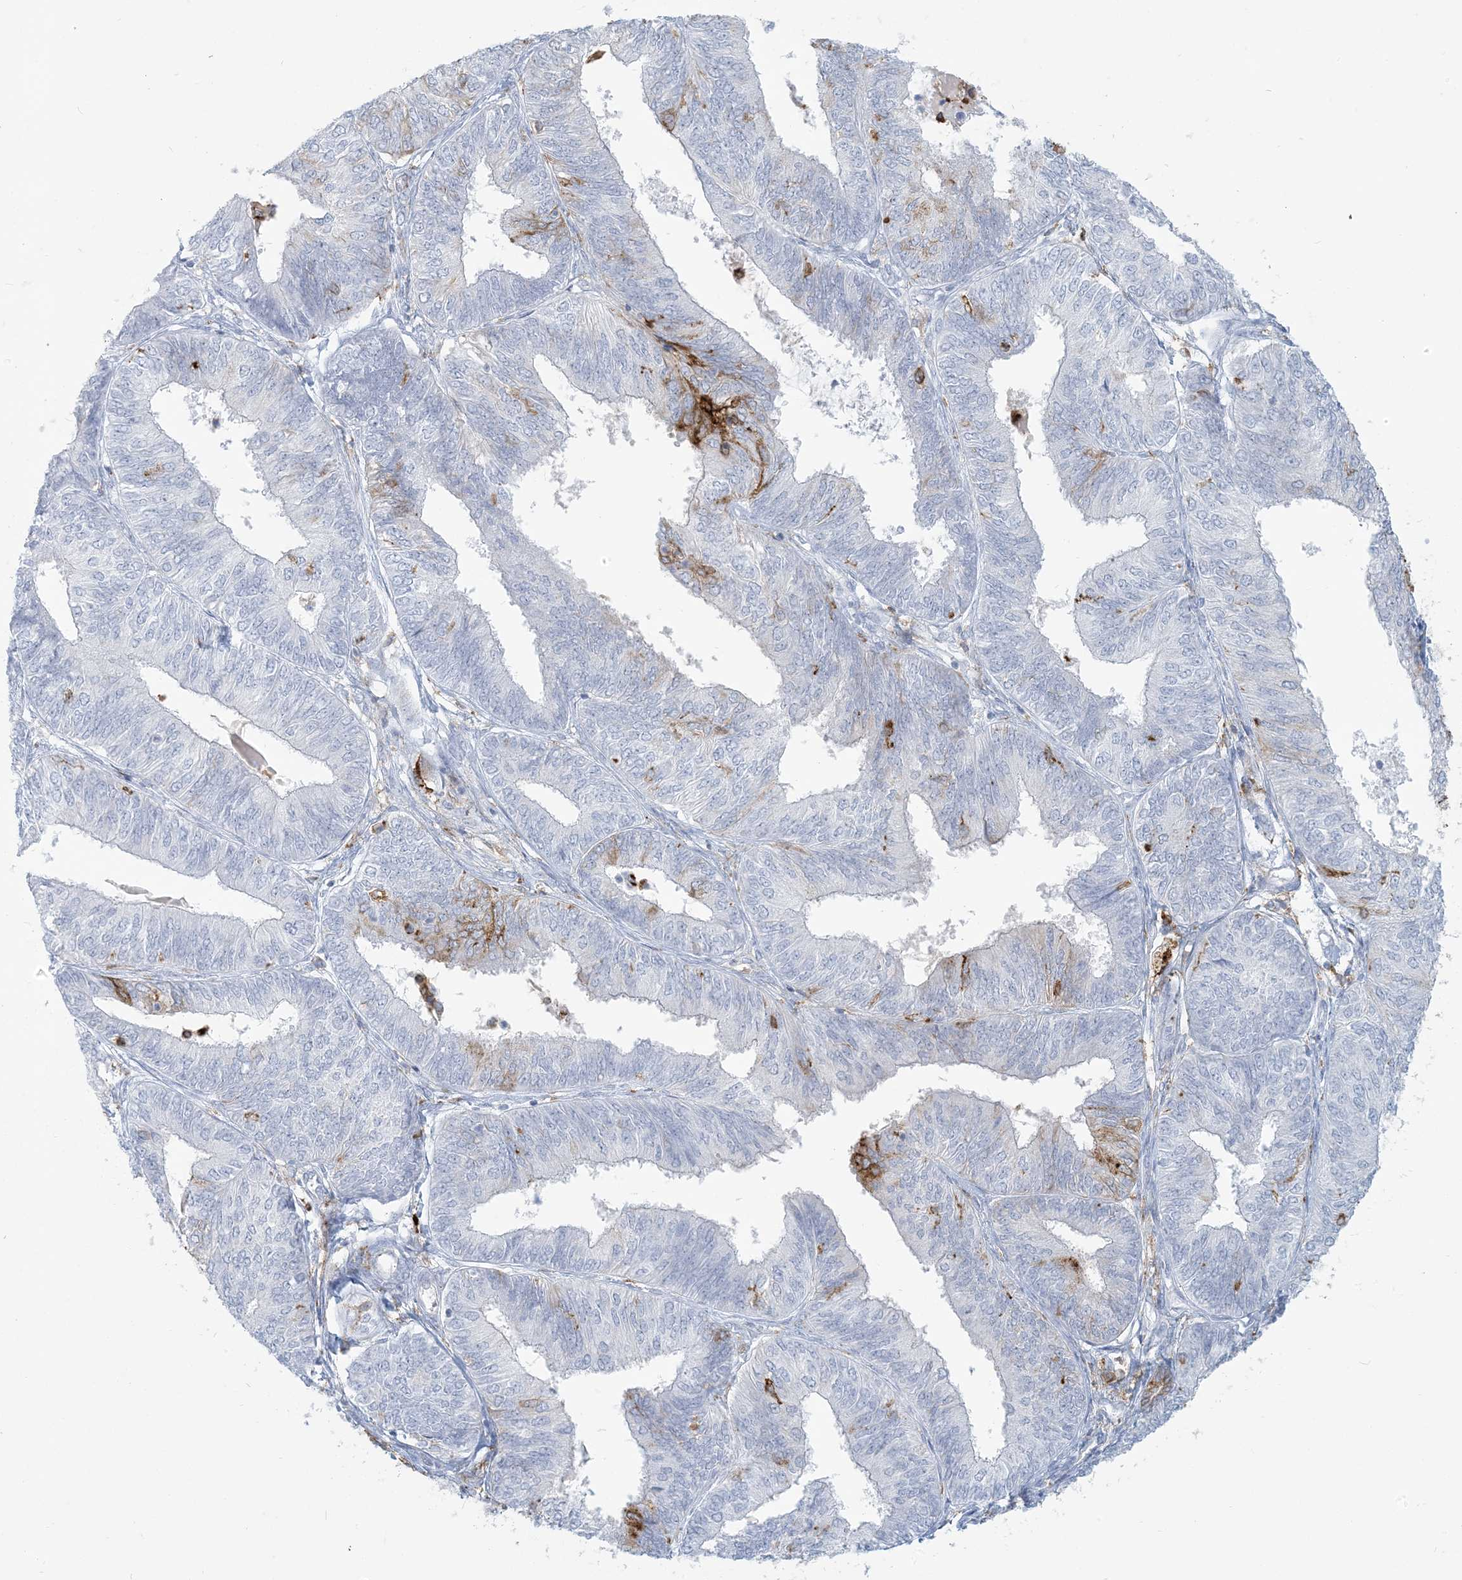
{"staining": {"intensity": "moderate", "quantity": "<25%", "location": "cytoplasmic/membranous"}, "tissue": "endometrial cancer", "cell_type": "Tumor cells", "image_type": "cancer", "snomed": [{"axis": "morphology", "description": "Adenocarcinoma, NOS"}, {"axis": "topography", "description": "Endometrium"}], "caption": "Adenocarcinoma (endometrial) stained with IHC reveals moderate cytoplasmic/membranous expression in approximately <25% of tumor cells. (brown staining indicates protein expression, while blue staining denotes nuclei).", "gene": "HLA-DRB1", "patient": {"sex": "female", "age": 58}}